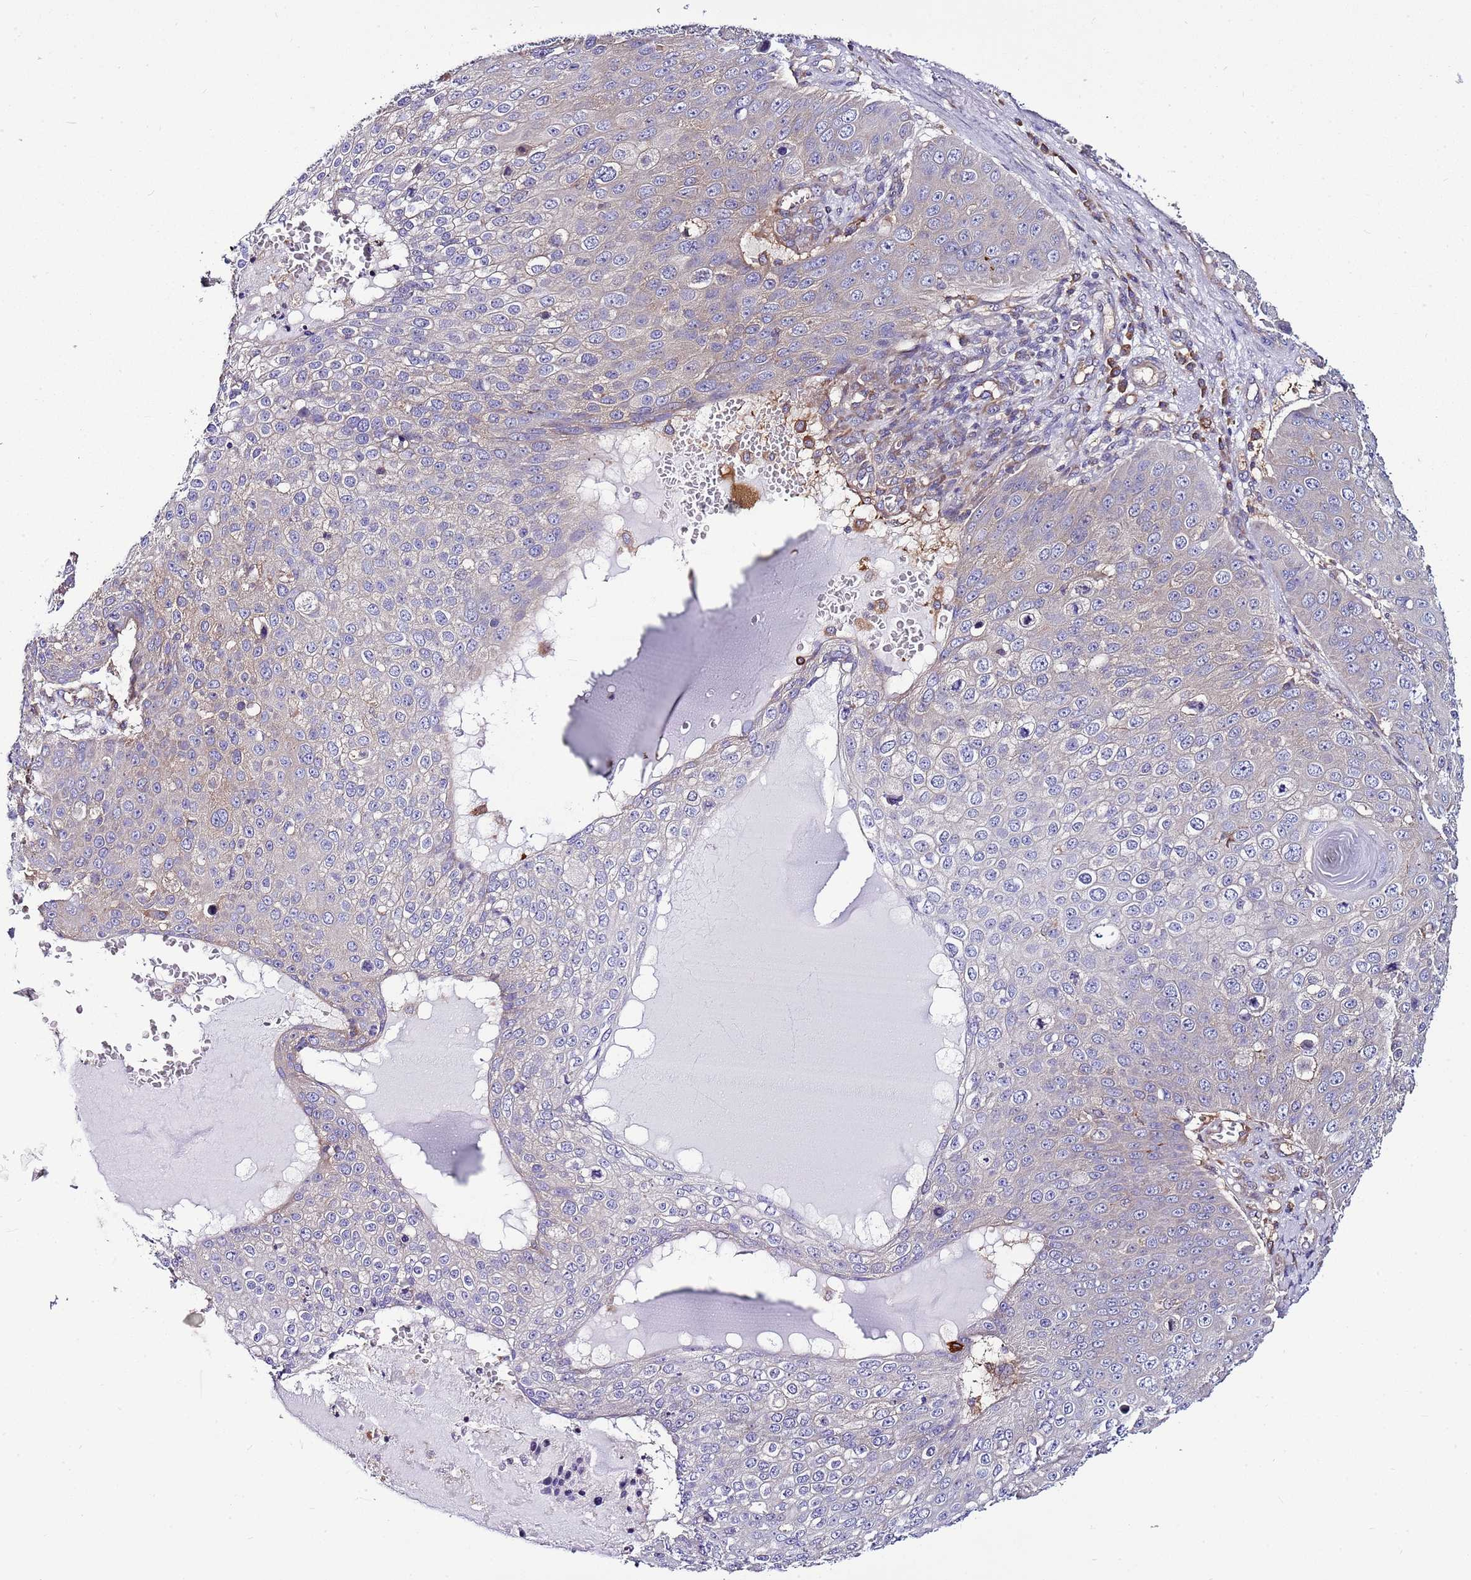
{"staining": {"intensity": "negative", "quantity": "none", "location": "none"}, "tissue": "skin cancer", "cell_type": "Tumor cells", "image_type": "cancer", "snomed": [{"axis": "morphology", "description": "Squamous cell carcinoma, NOS"}, {"axis": "topography", "description": "Skin"}], "caption": "Immunohistochemical staining of skin cancer exhibits no significant staining in tumor cells.", "gene": "ATXN2L", "patient": {"sex": "male", "age": 71}}